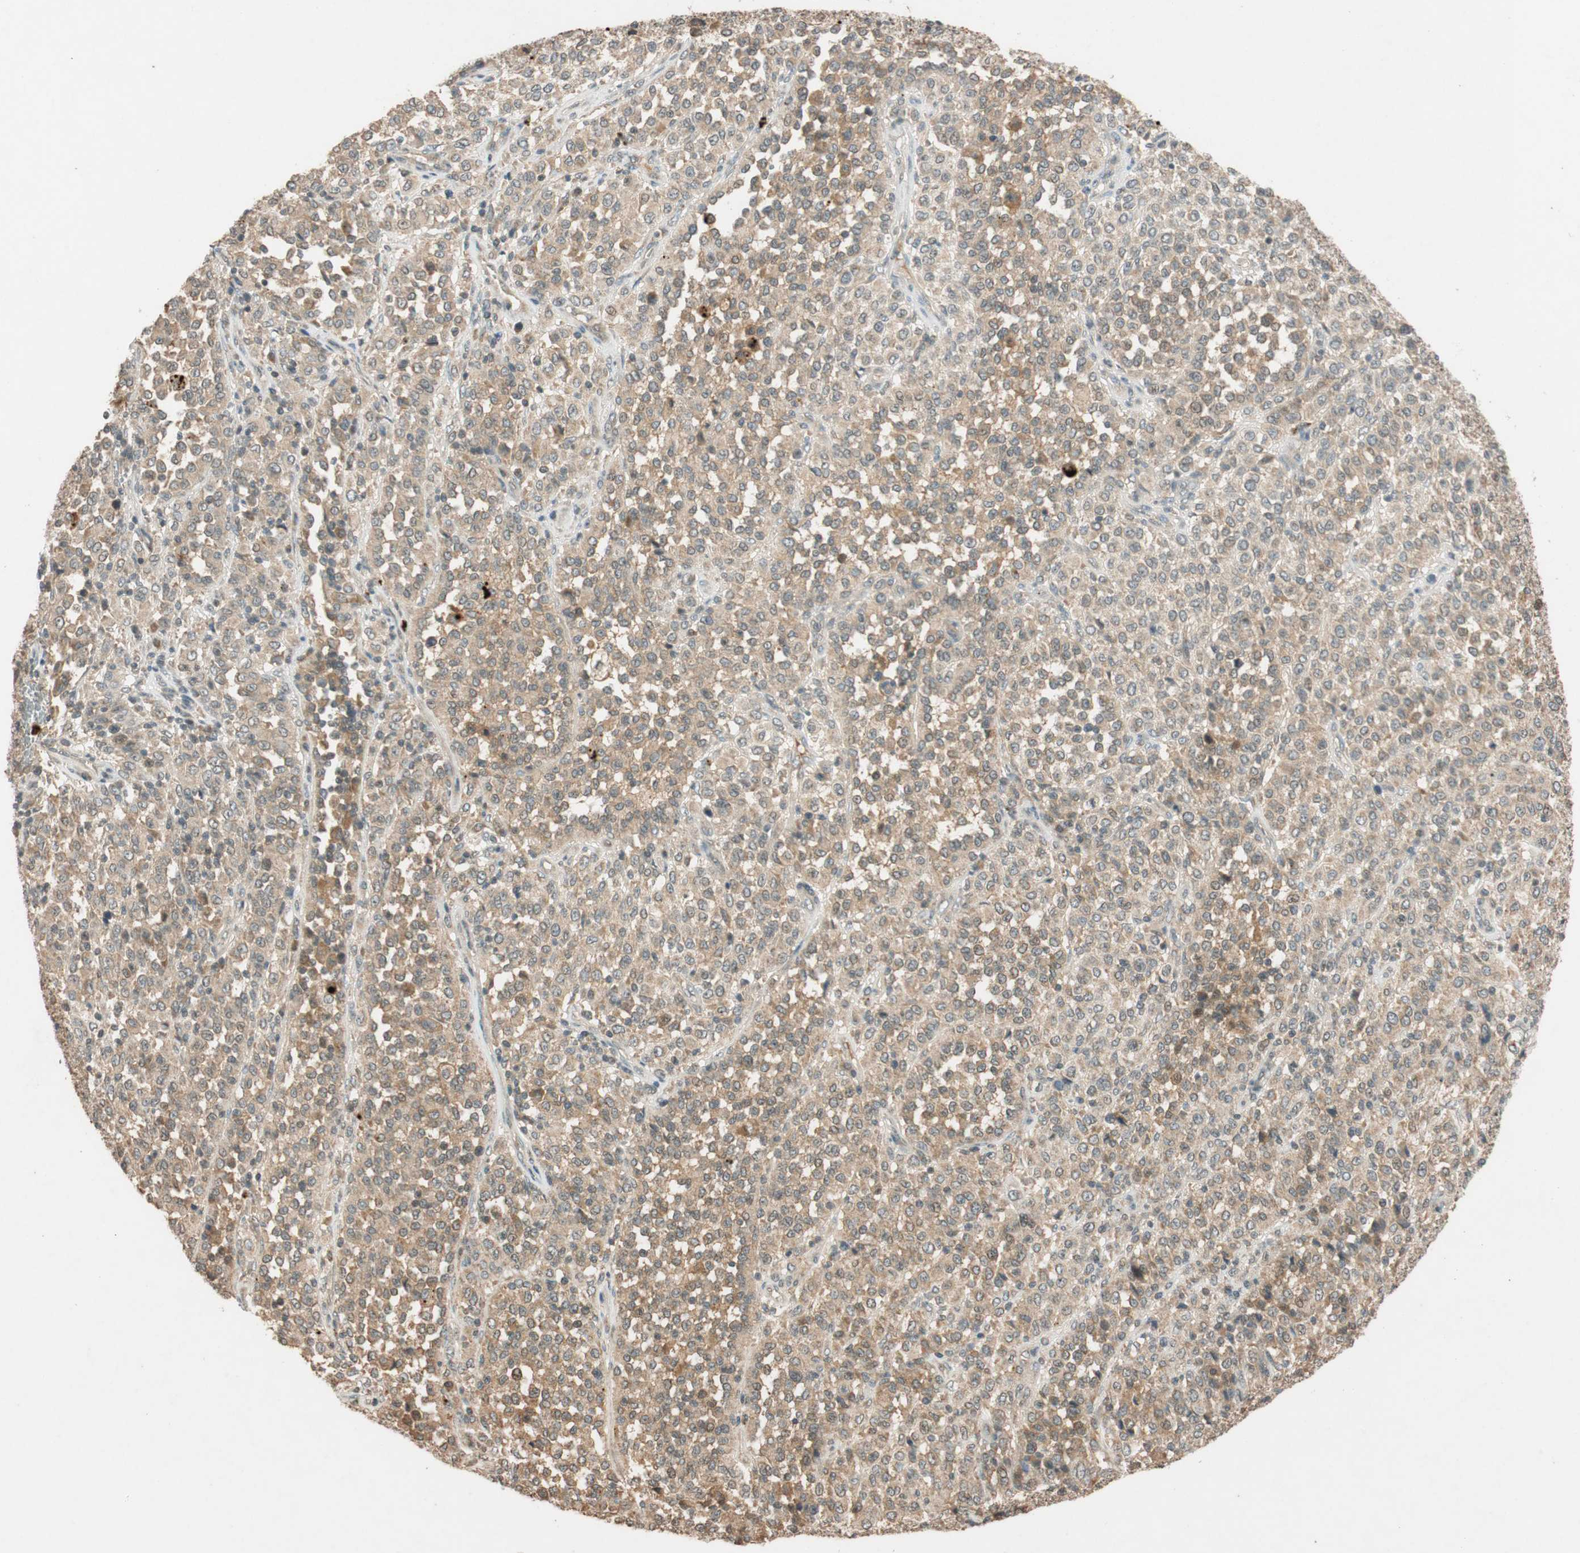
{"staining": {"intensity": "weak", "quantity": ">75%", "location": "cytoplasmic/membranous"}, "tissue": "melanoma", "cell_type": "Tumor cells", "image_type": "cancer", "snomed": [{"axis": "morphology", "description": "Malignant melanoma, Metastatic site"}, {"axis": "topography", "description": "Pancreas"}], "caption": "Approximately >75% of tumor cells in malignant melanoma (metastatic site) exhibit weak cytoplasmic/membranous protein positivity as visualized by brown immunohistochemical staining.", "gene": "GLB1", "patient": {"sex": "female", "age": 30}}